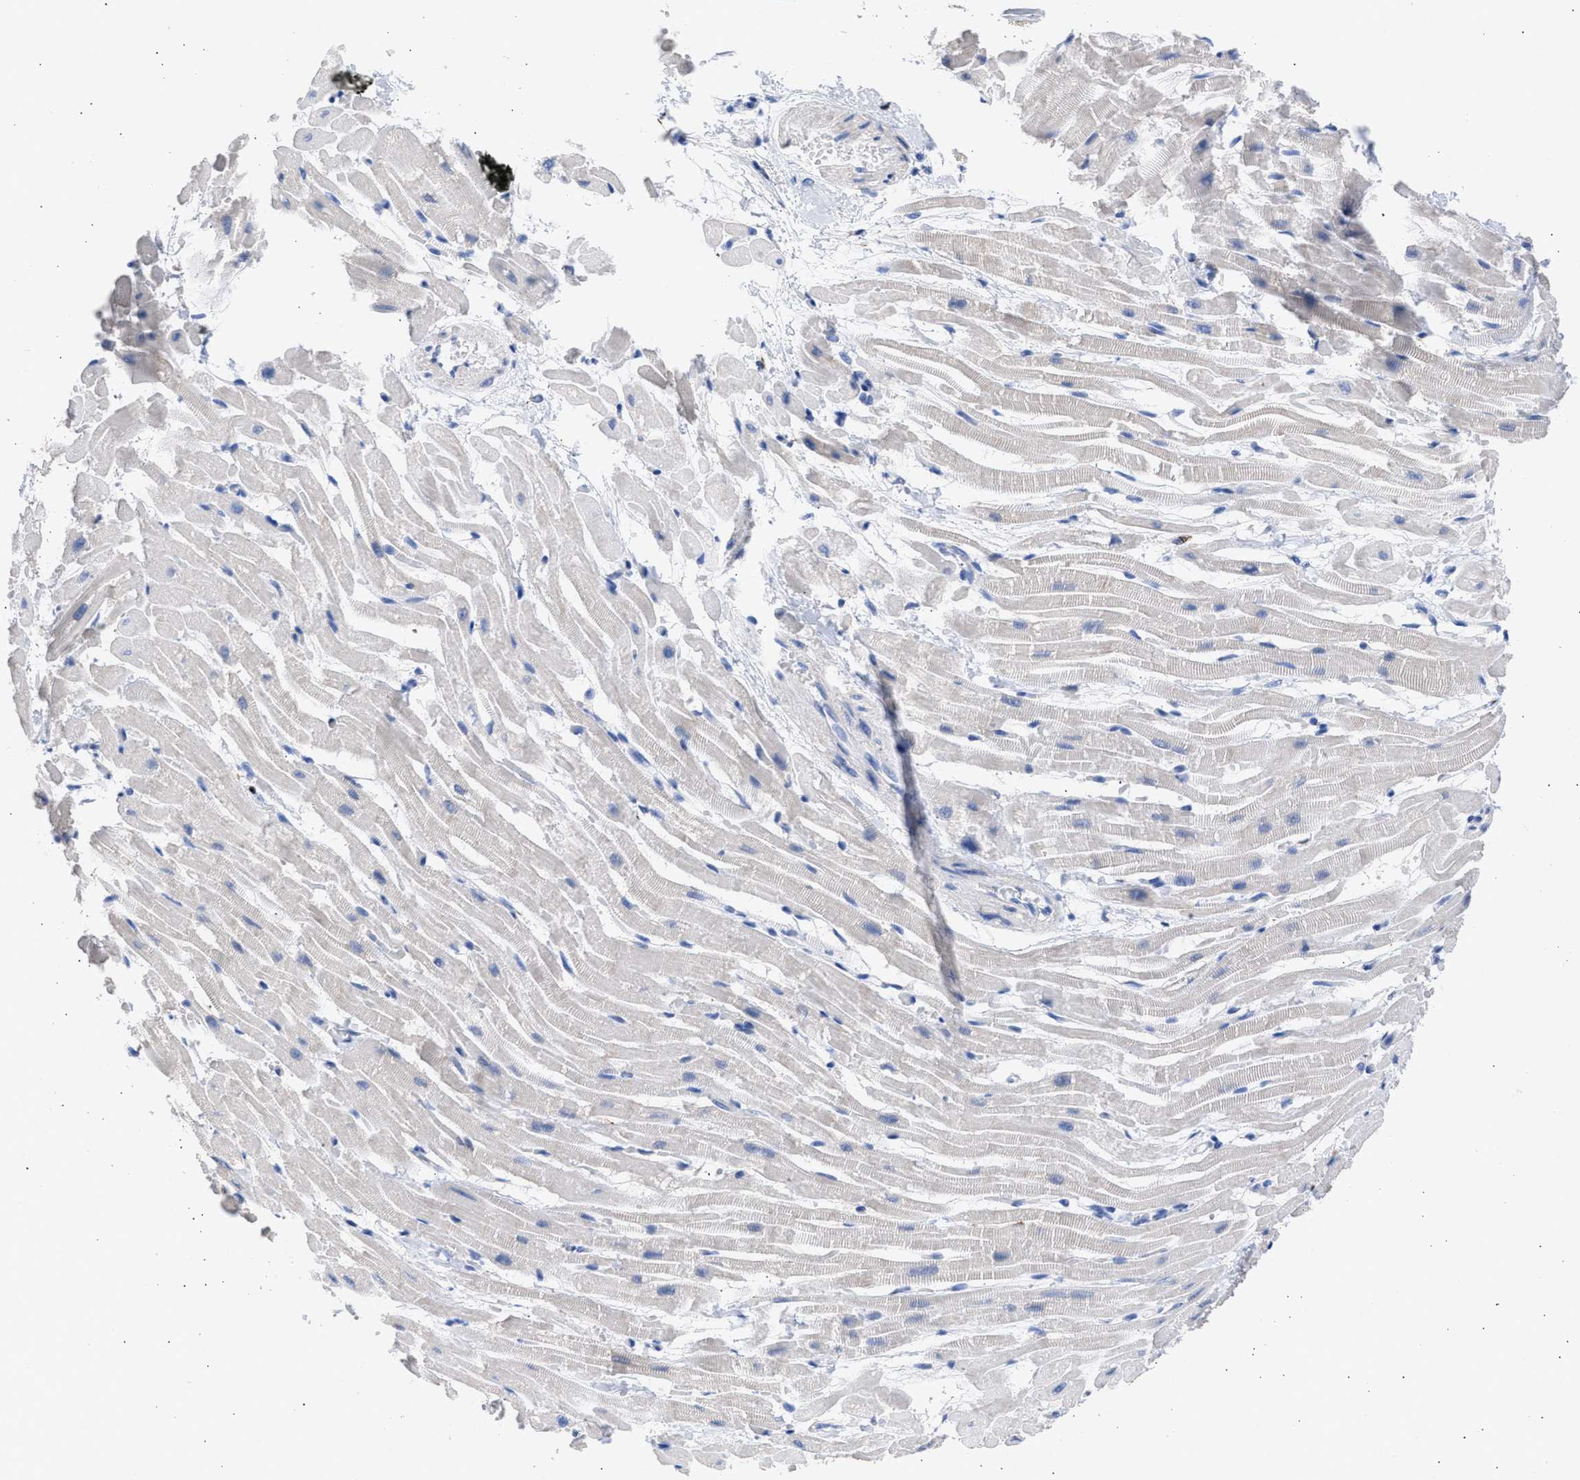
{"staining": {"intensity": "negative", "quantity": "none", "location": "none"}, "tissue": "heart muscle", "cell_type": "Cardiomyocytes", "image_type": "normal", "snomed": [{"axis": "morphology", "description": "Normal tissue, NOS"}, {"axis": "topography", "description": "Heart"}], "caption": "A high-resolution histopathology image shows immunohistochemistry staining of unremarkable heart muscle, which reveals no significant positivity in cardiomyocytes. (Brightfield microscopy of DAB (3,3'-diaminobenzidine) immunohistochemistry (IHC) at high magnification).", "gene": "RSPH1", "patient": {"sex": "male", "age": 45}}